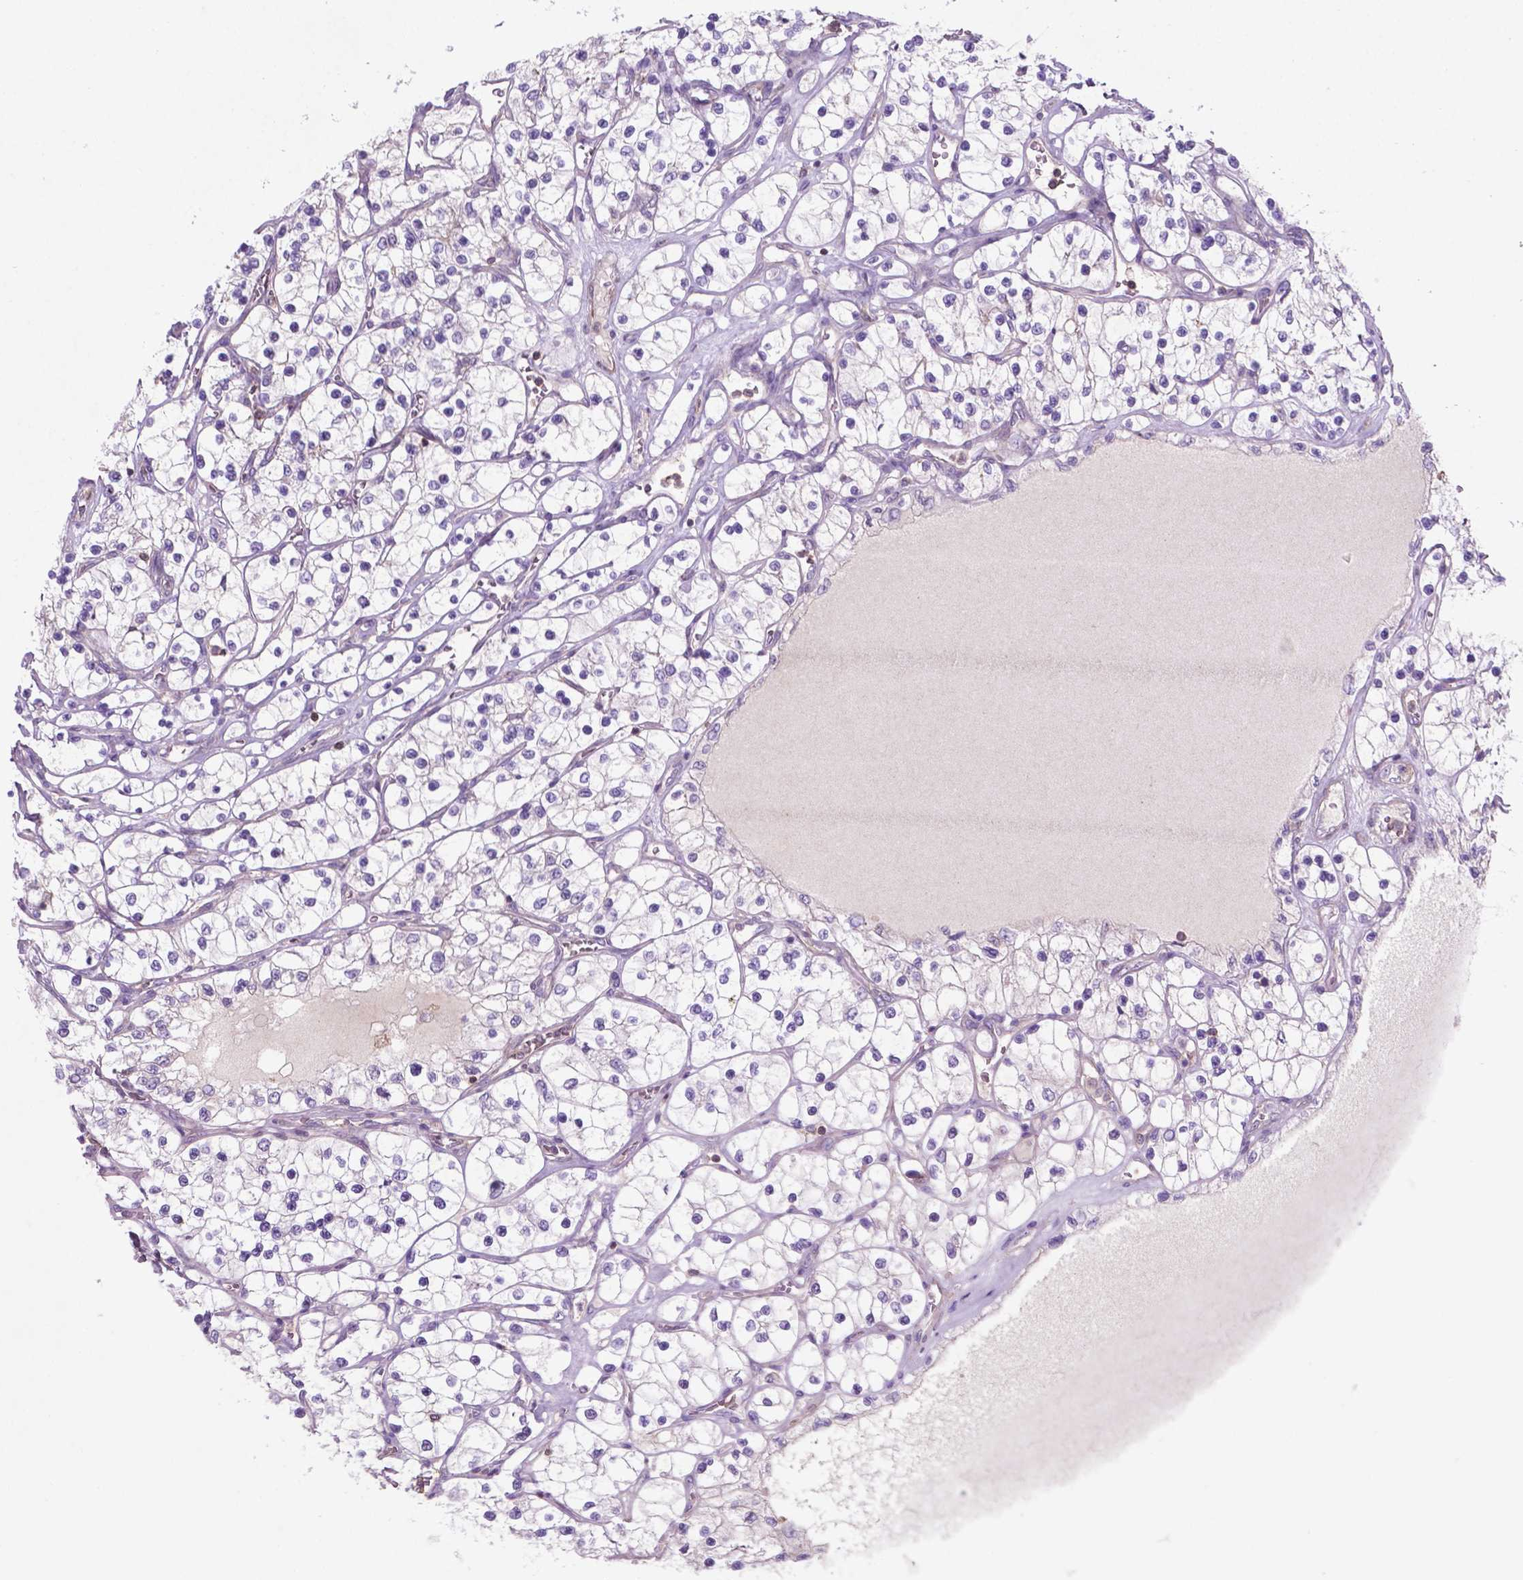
{"staining": {"intensity": "negative", "quantity": "none", "location": "none"}, "tissue": "renal cancer", "cell_type": "Tumor cells", "image_type": "cancer", "snomed": [{"axis": "morphology", "description": "Adenocarcinoma, NOS"}, {"axis": "topography", "description": "Kidney"}], "caption": "Renal cancer was stained to show a protein in brown. There is no significant staining in tumor cells.", "gene": "BMP4", "patient": {"sex": "female", "age": 69}}